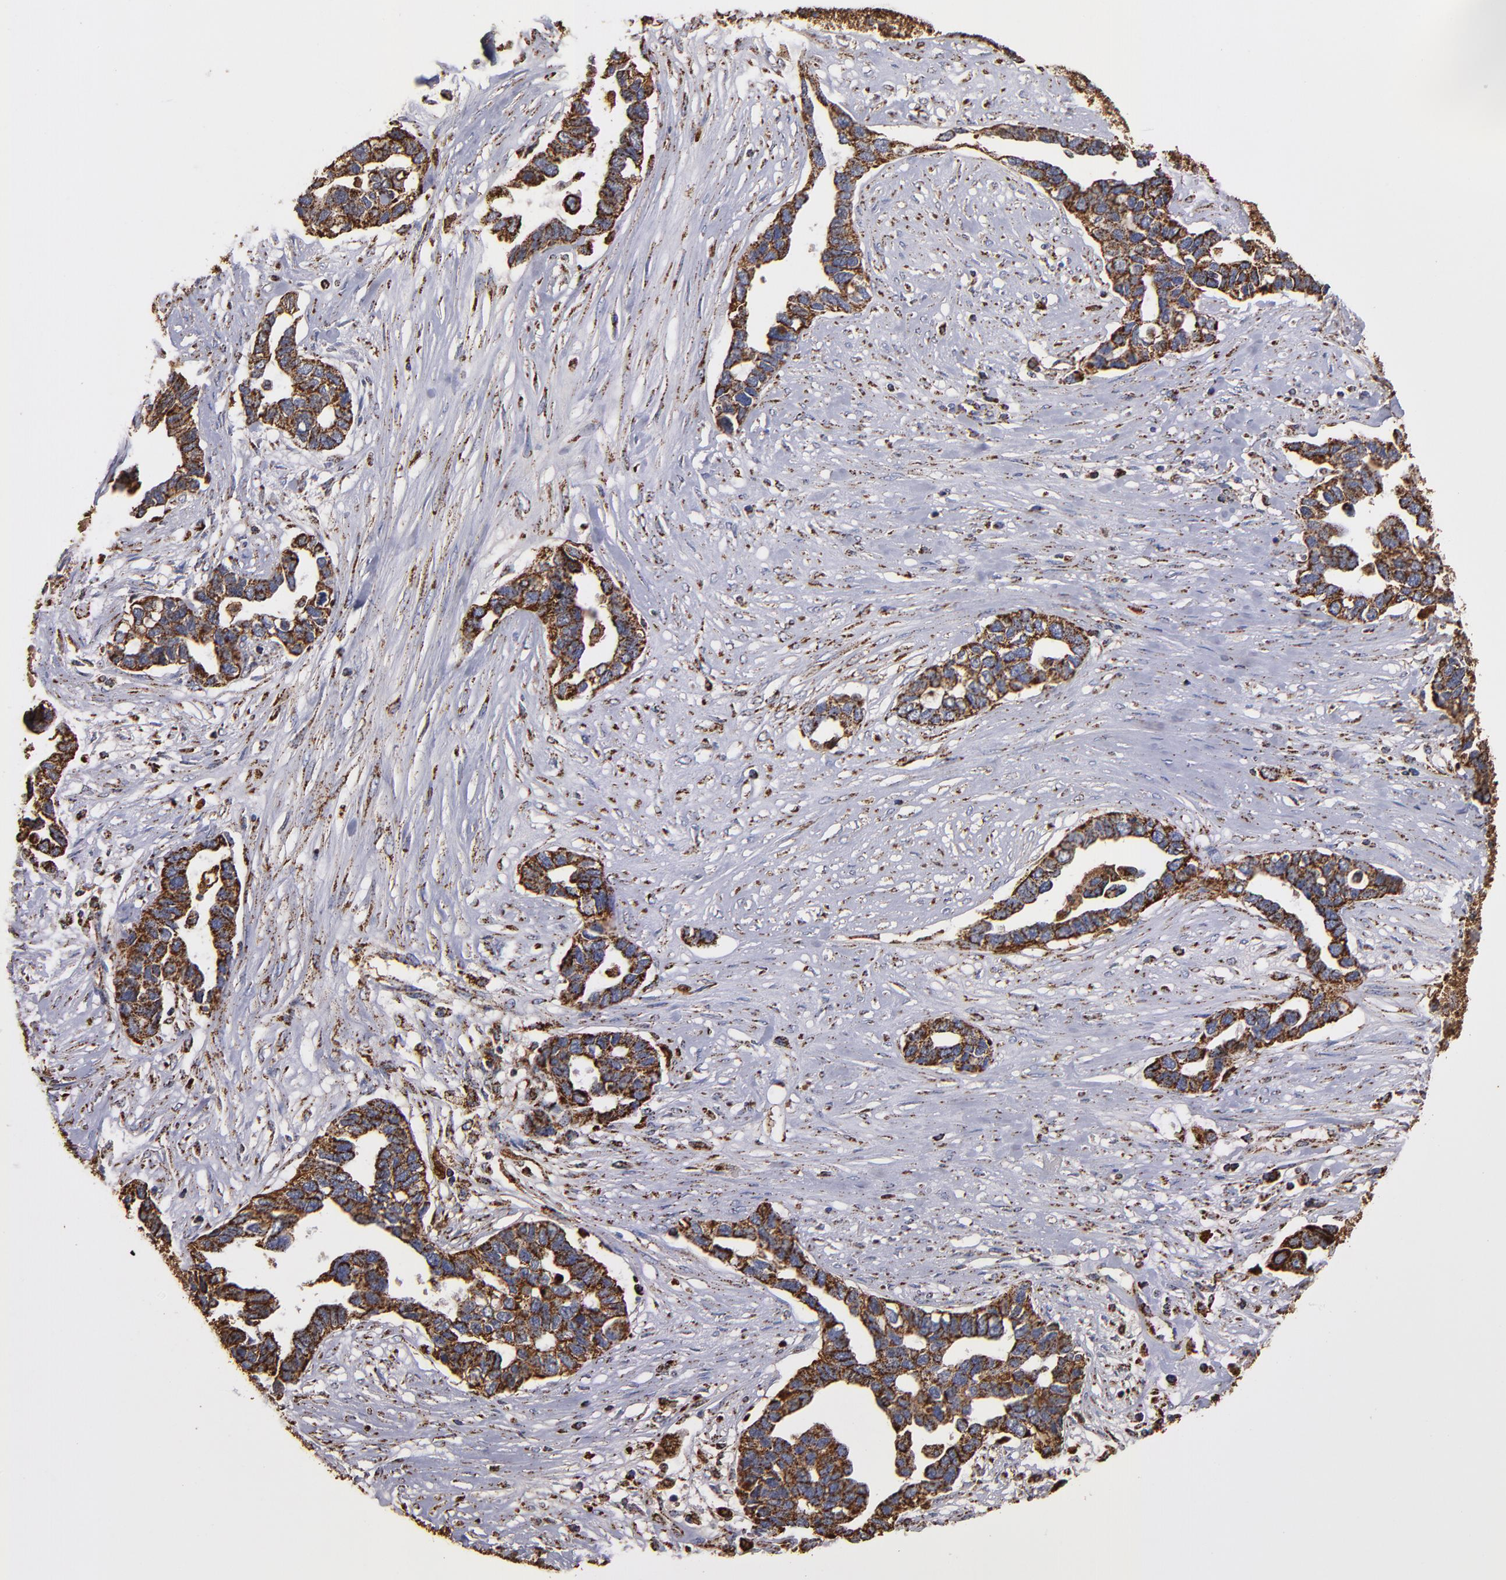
{"staining": {"intensity": "strong", "quantity": ">75%", "location": "cytoplasmic/membranous"}, "tissue": "ovarian cancer", "cell_type": "Tumor cells", "image_type": "cancer", "snomed": [{"axis": "morphology", "description": "Cystadenocarcinoma, serous, NOS"}, {"axis": "topography", "description": "Ovary"}], "caption": "Human ovarian cancer stained with a protein marker exhibits strong staining in tumor cells.", "gene": "SOD2", "patient": {"sex": "female", "age": 54}}